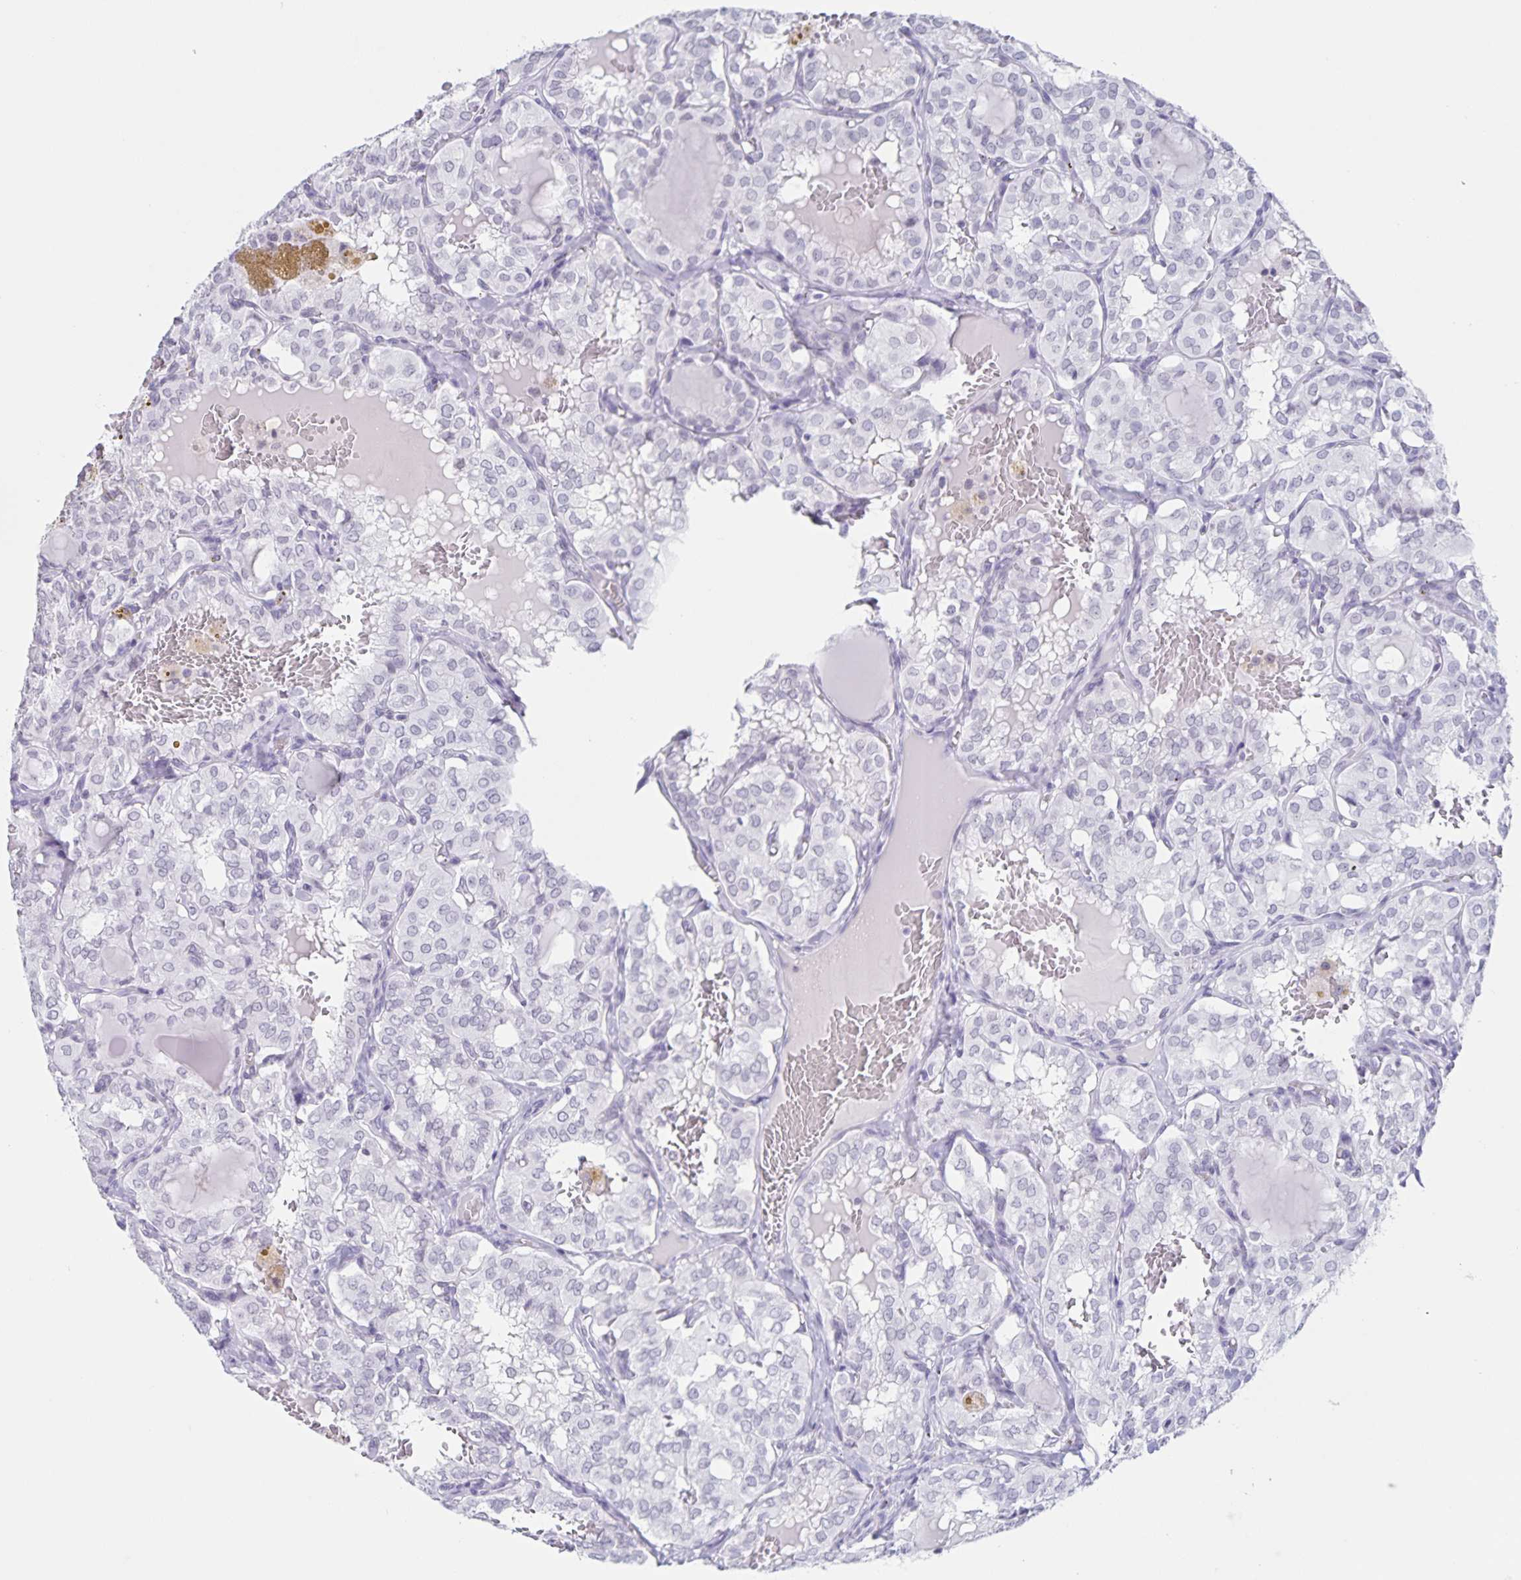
{"staining": {"intensity": "negative", "quantity": "none", "location": "none"}, "tissue": "thyroid cancer", "cell_type": "Tumor cells", "image_type": "cancer", "snomed": [{"axis": "morphology", "description": "Papillary adenocarcinoma, NOS"}, {"axis": "topography", "description": "Thyroid gland"}], "caption": "A micrograph of human thyroid papillary adenocarcinoma is negative for staining in tumor cells.", "gene": "LCE6A", "patient": {"sex": "male", "age": 20}}